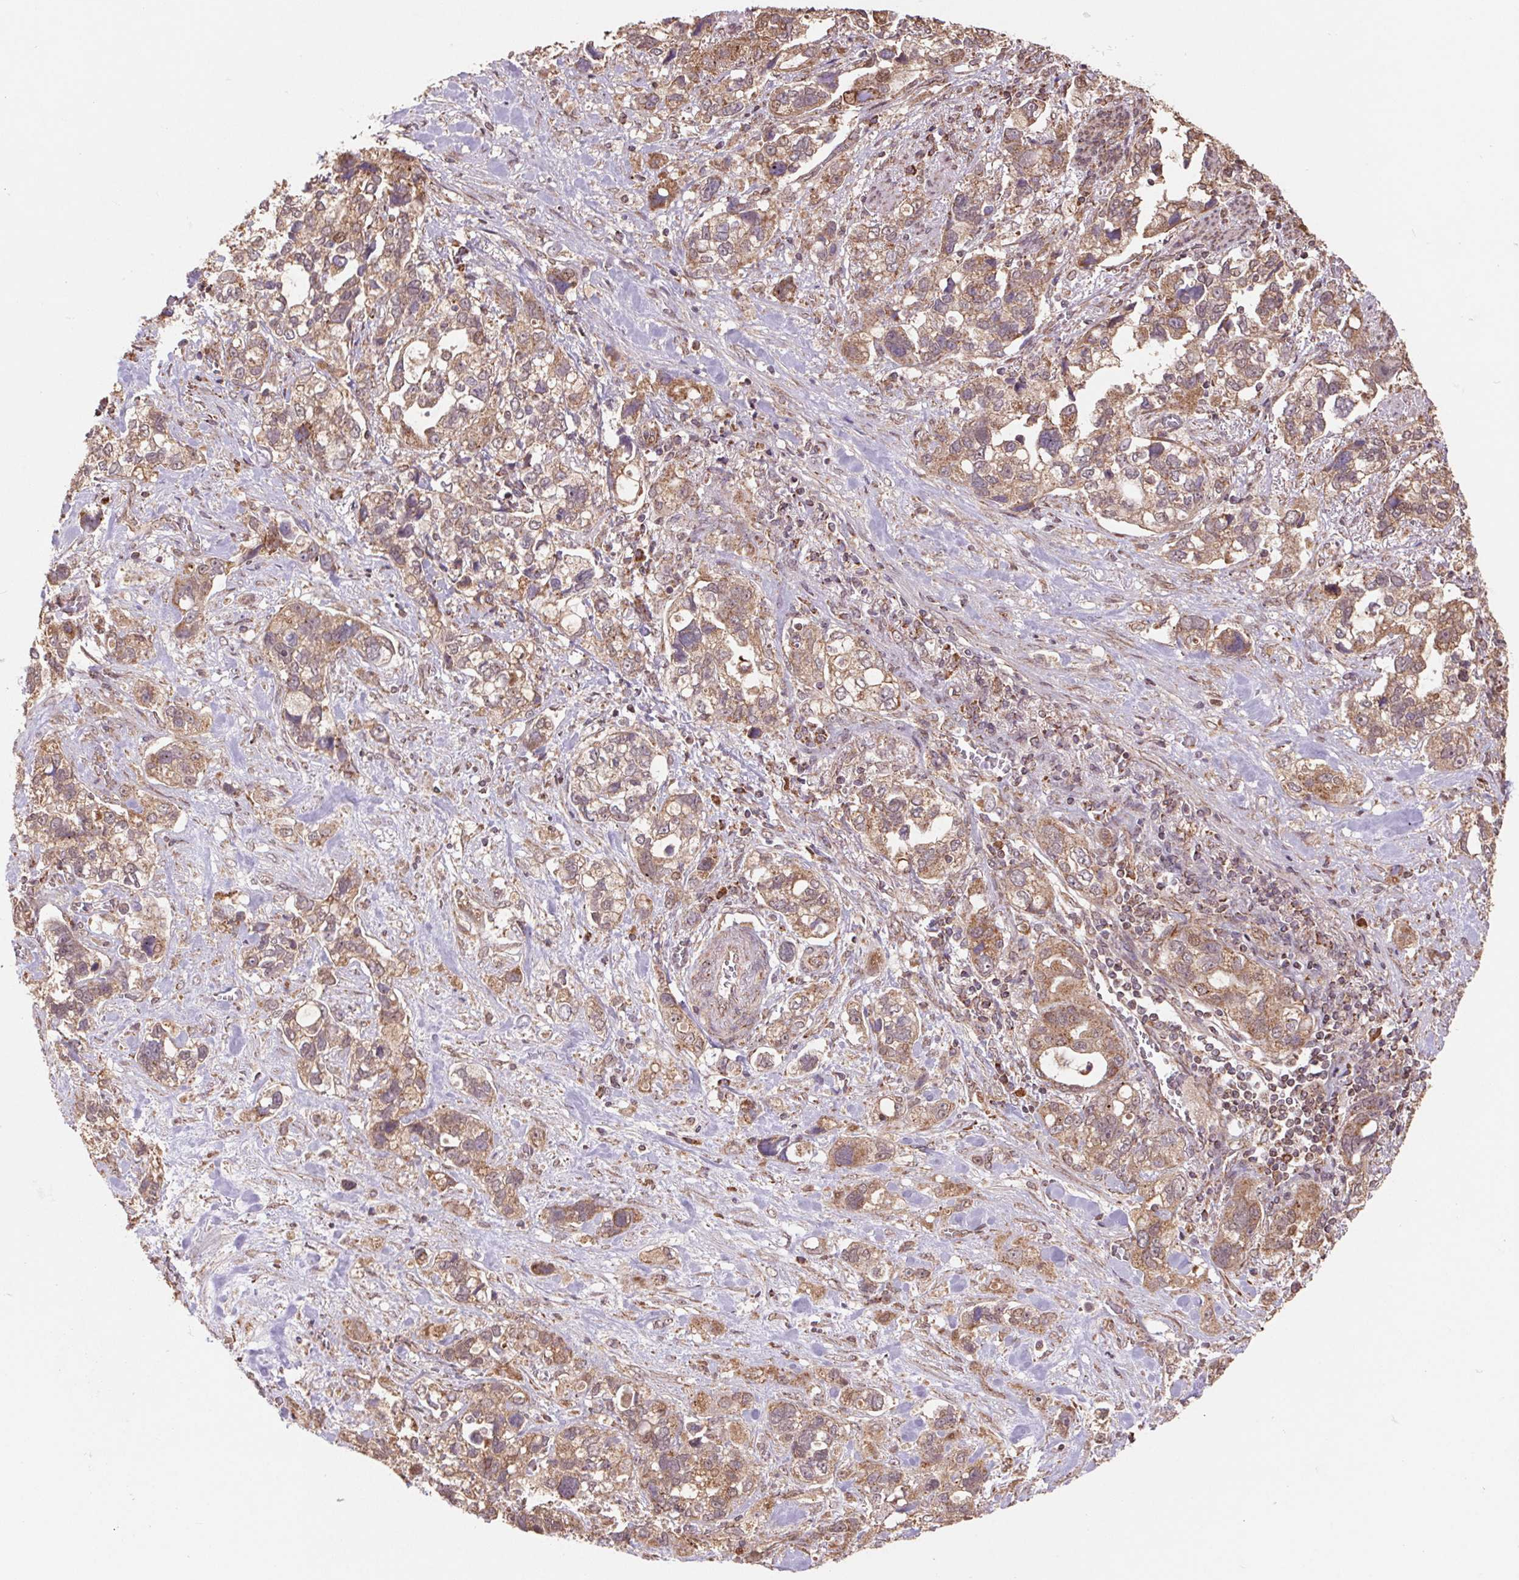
{"staining": {"intensity": "moderate", "quantity": ">75%", "location": "cytoplasmic/membranous"}, "tissue": "stomach cancer", "cell_type": "Tumor cells", "image_type": "cancer", "snomed": [{"axis": "morphology", "description": "Adenocarcinoma, NOS"}, {"axis": "topography", "description": "Stomach, upper"}], "caption": "Protein expression analysis of stomach cancer reveals moderate cytoplasmic/membranous positivity in approximately >75% of tumor cells. (DAB (3,3'-diaminobenzidine) = brown stain, brightfield microscopy at high magnification).", "gene": "PDHA1", "patient": {"sex": "female", "age": 81}}